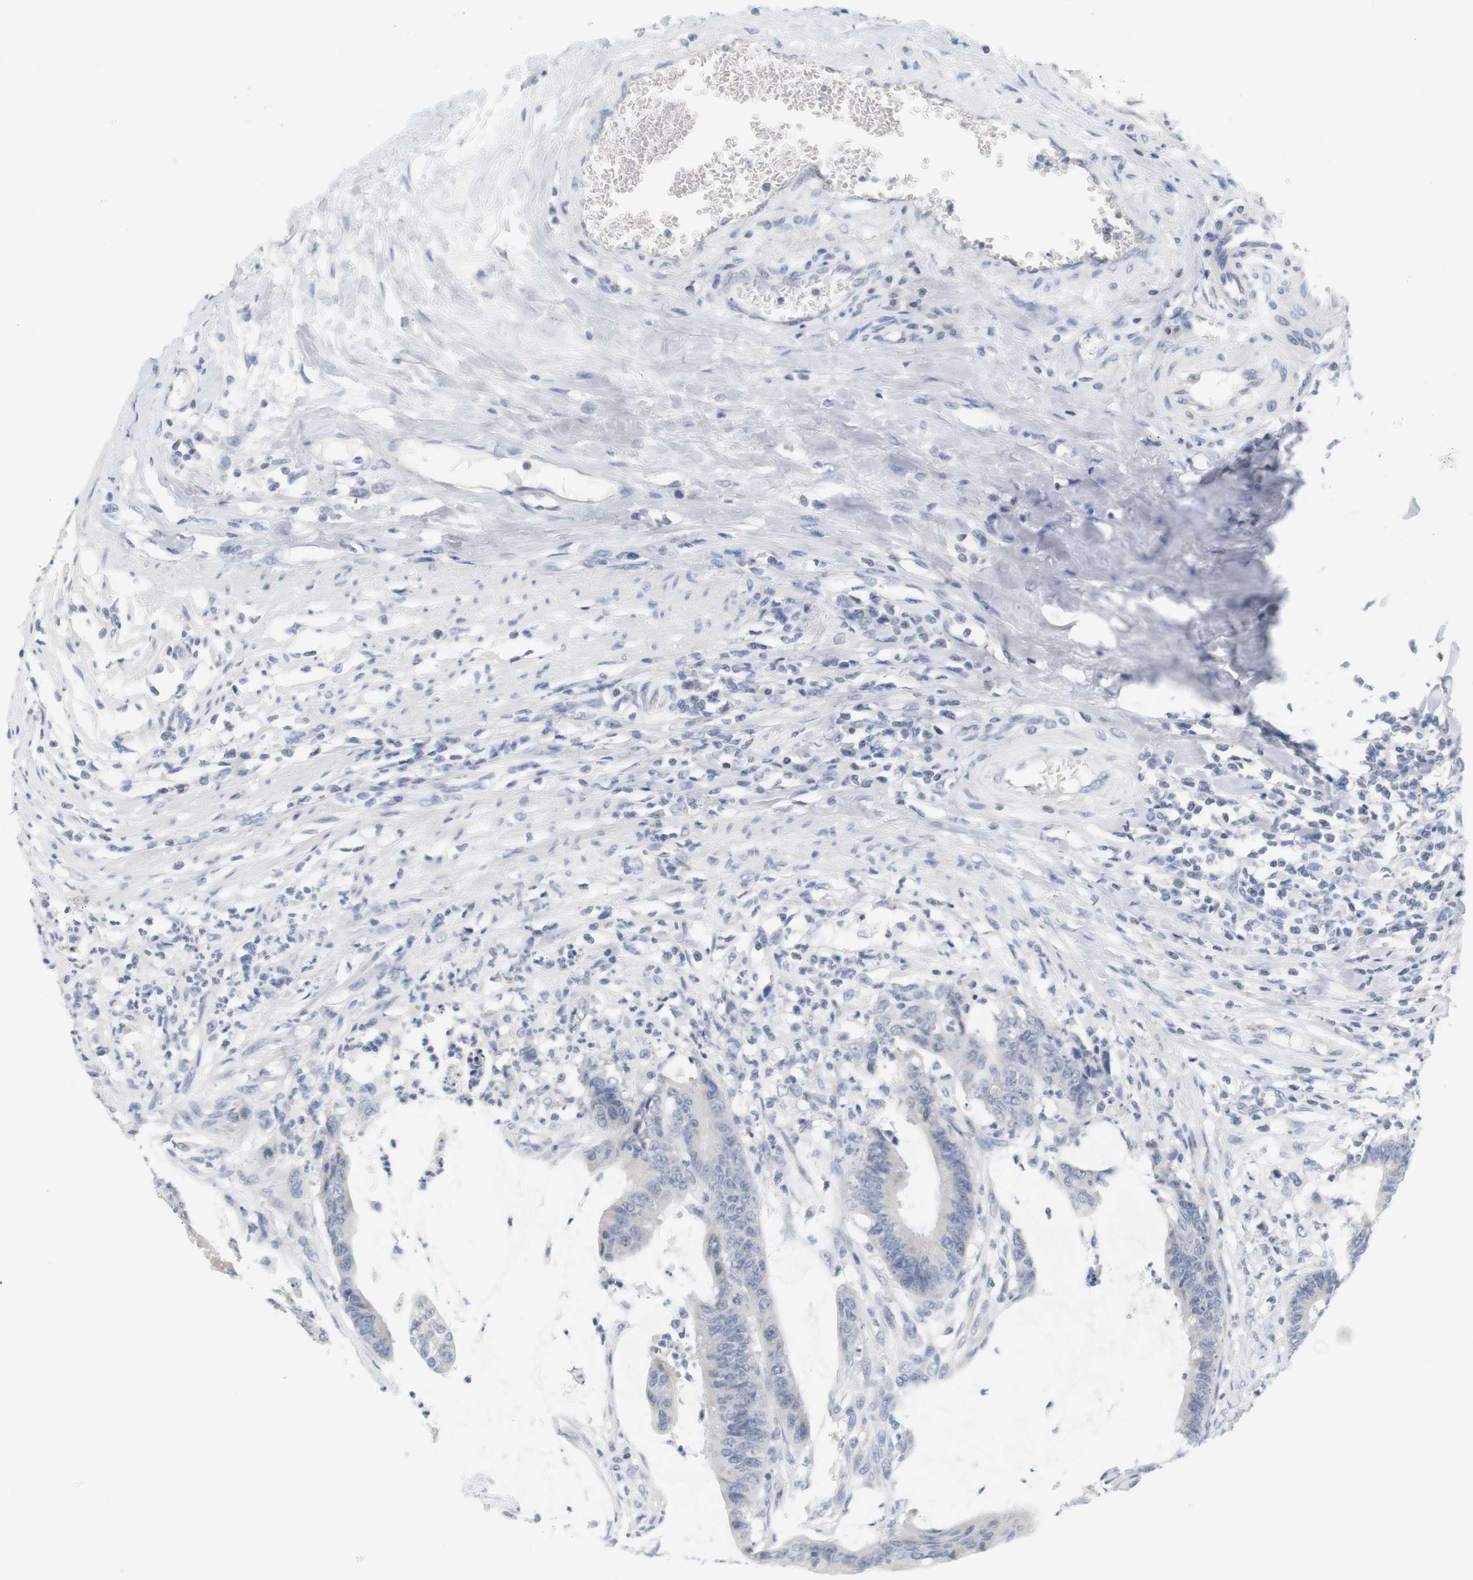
{"staining": {"intensity": "negative", "quantity": "none", "location": "none"}, "tissue": "colorectal cancer", "cell_type": "Tumor cells", "image_type": "cancer", "snomed": [{"axis": "morphology", "description": "Adenocarcinoma, NOS"}, {"axis": "topography", "description": "Rectum"}], "caption": "Human colorectal cancer (adenocarcinoma) stained for a protein using IHC shows no positivity in tumor cells.", "gene": "OPRM1", "patient": {"sex": "female", "age": 66}}